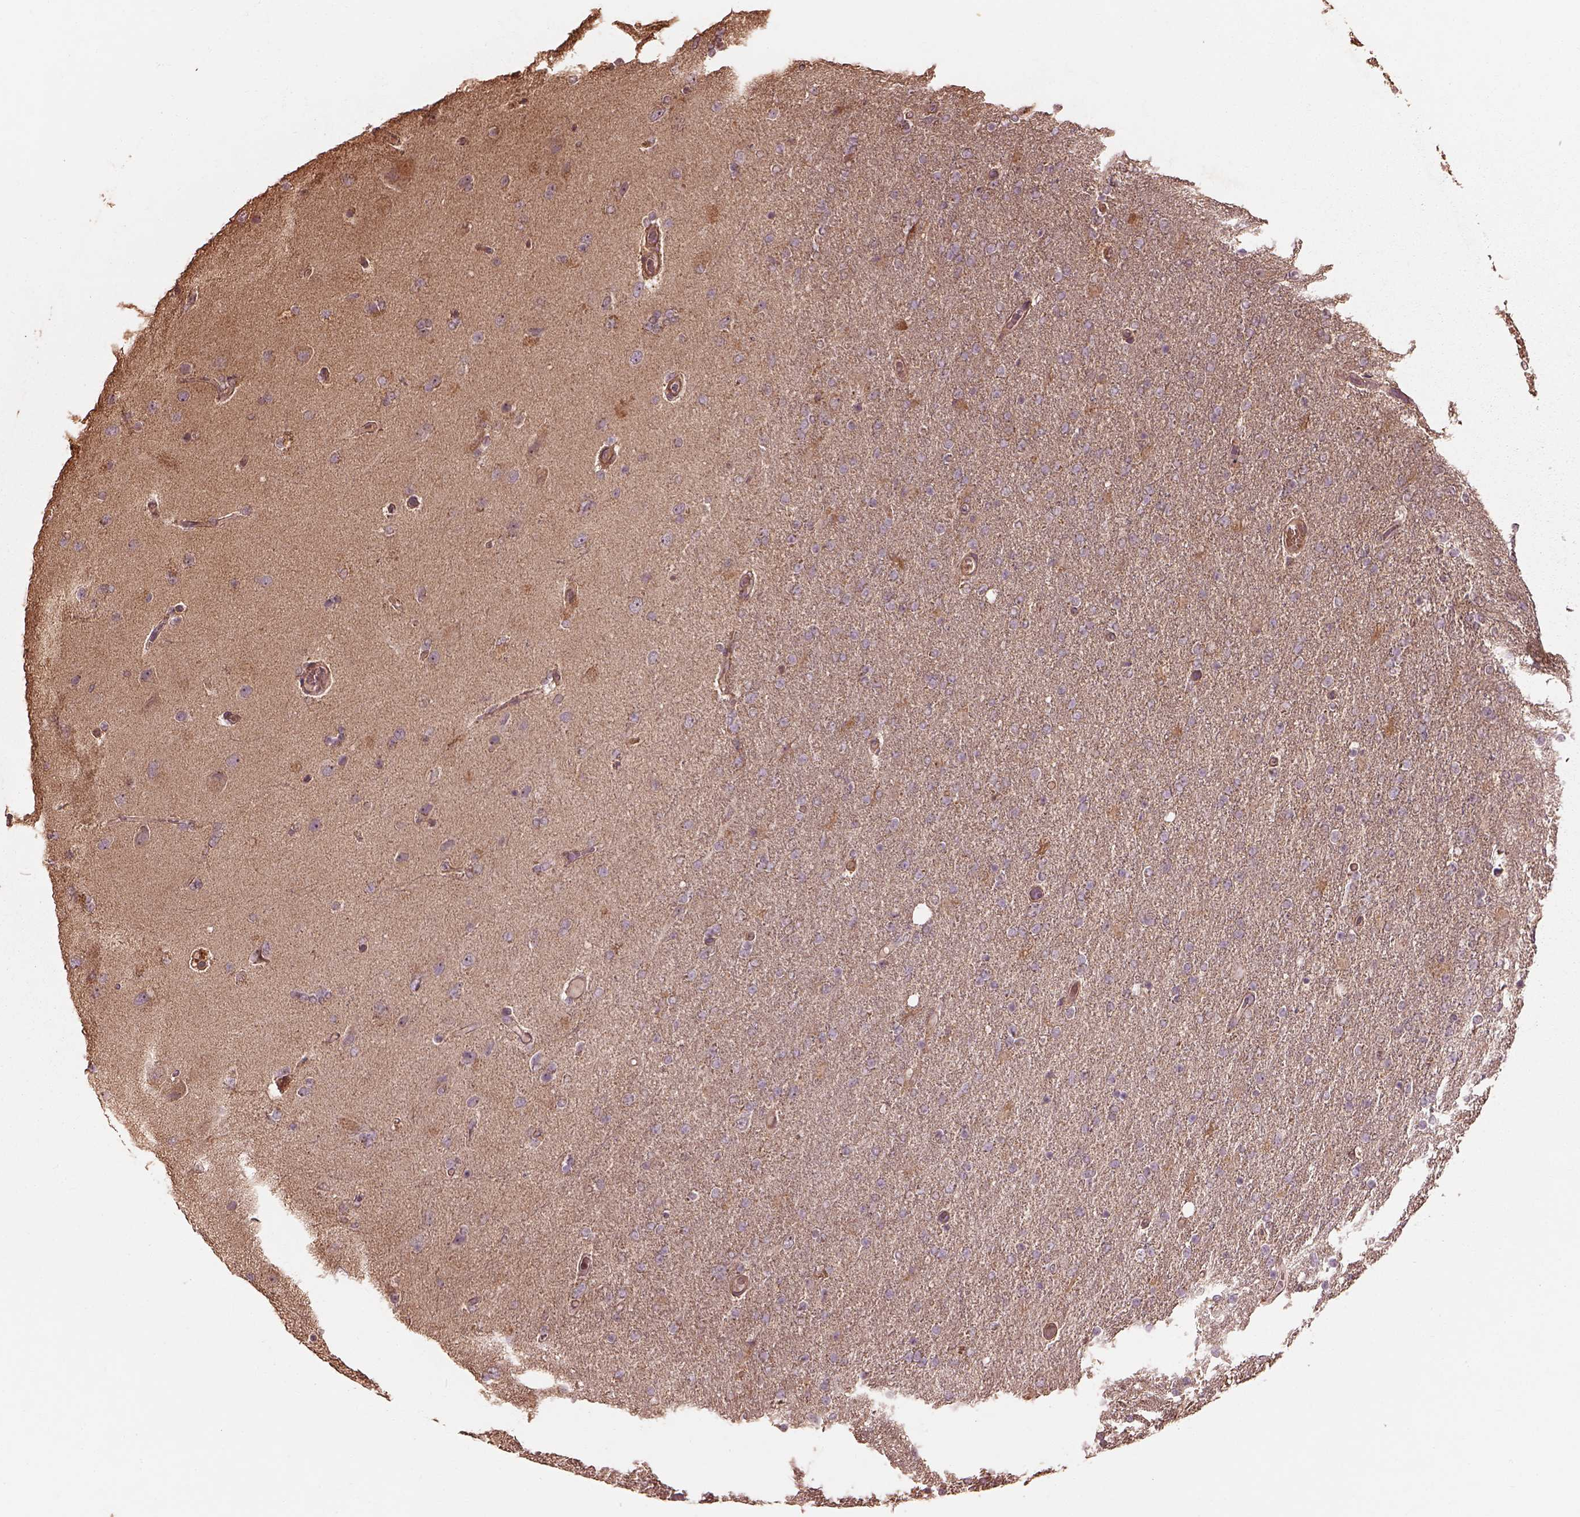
{"staining": {"intensity": "negative", "quantity": "none", "location": "none"}, "tissue": "glioma", "cell_type": "Tumor cells", "image_type": "cancer", "snomed": [{"axis": "morphology", "description": "Glioma, malignant, High grade"}, {"axis": "topography", "description": "Cerebral cortex"}], "caption": "Immunohistochemistry image of human glioma stained for a protein (brown), which demonstrates no staining in tumor cells.", "gene": "METTL4", "patient": {"sex": "male", "age": 70}}